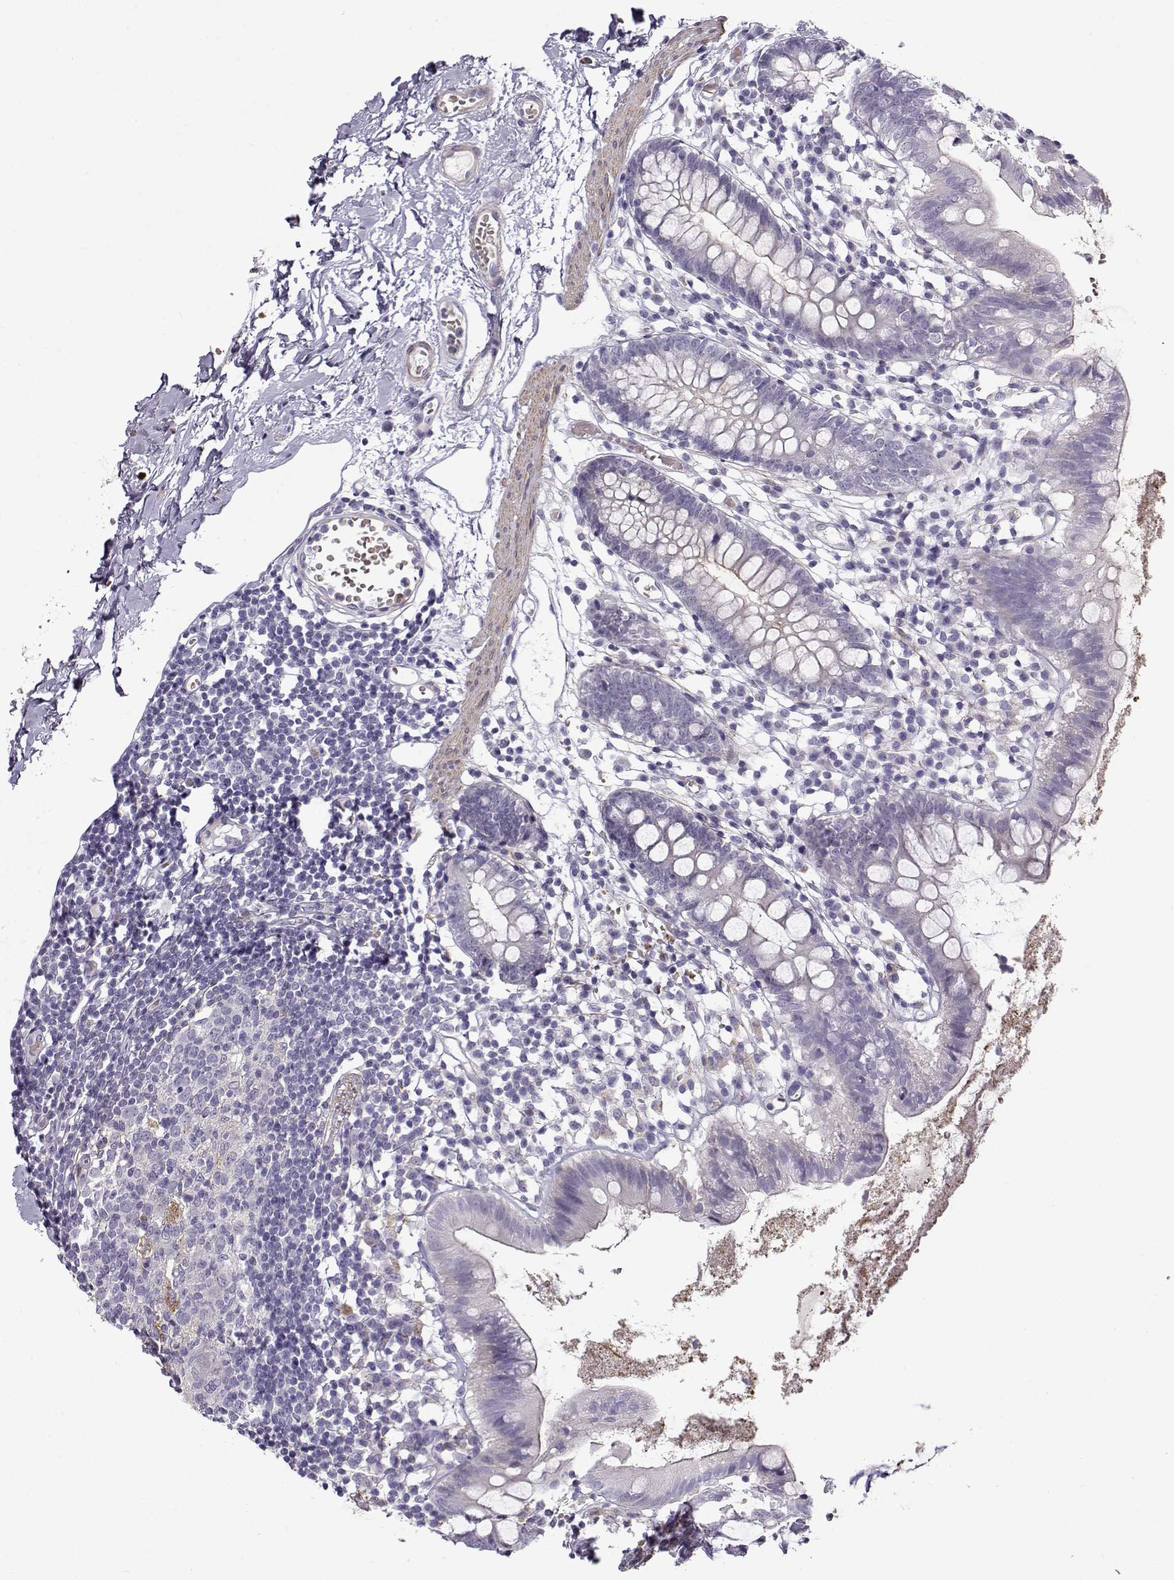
{"staining": {"intensity": "negative", "quantity": "none", "location": "none"}, "tissue": "small intestine", "cell_type": "Glandular cells", "image_type": "normal", "snomed": [{"axis": "morphology", "description": "Normal tissue, NOS"}, {"axis": "topography", "description": "Small intestine"}], "caption": "An immunohistochemistry micrograph of normal small intestine is shown. There is no staining in glandular cells of small intestine.", "gene": "UCP3", "patient": {"sex": "female", "age": 90}}